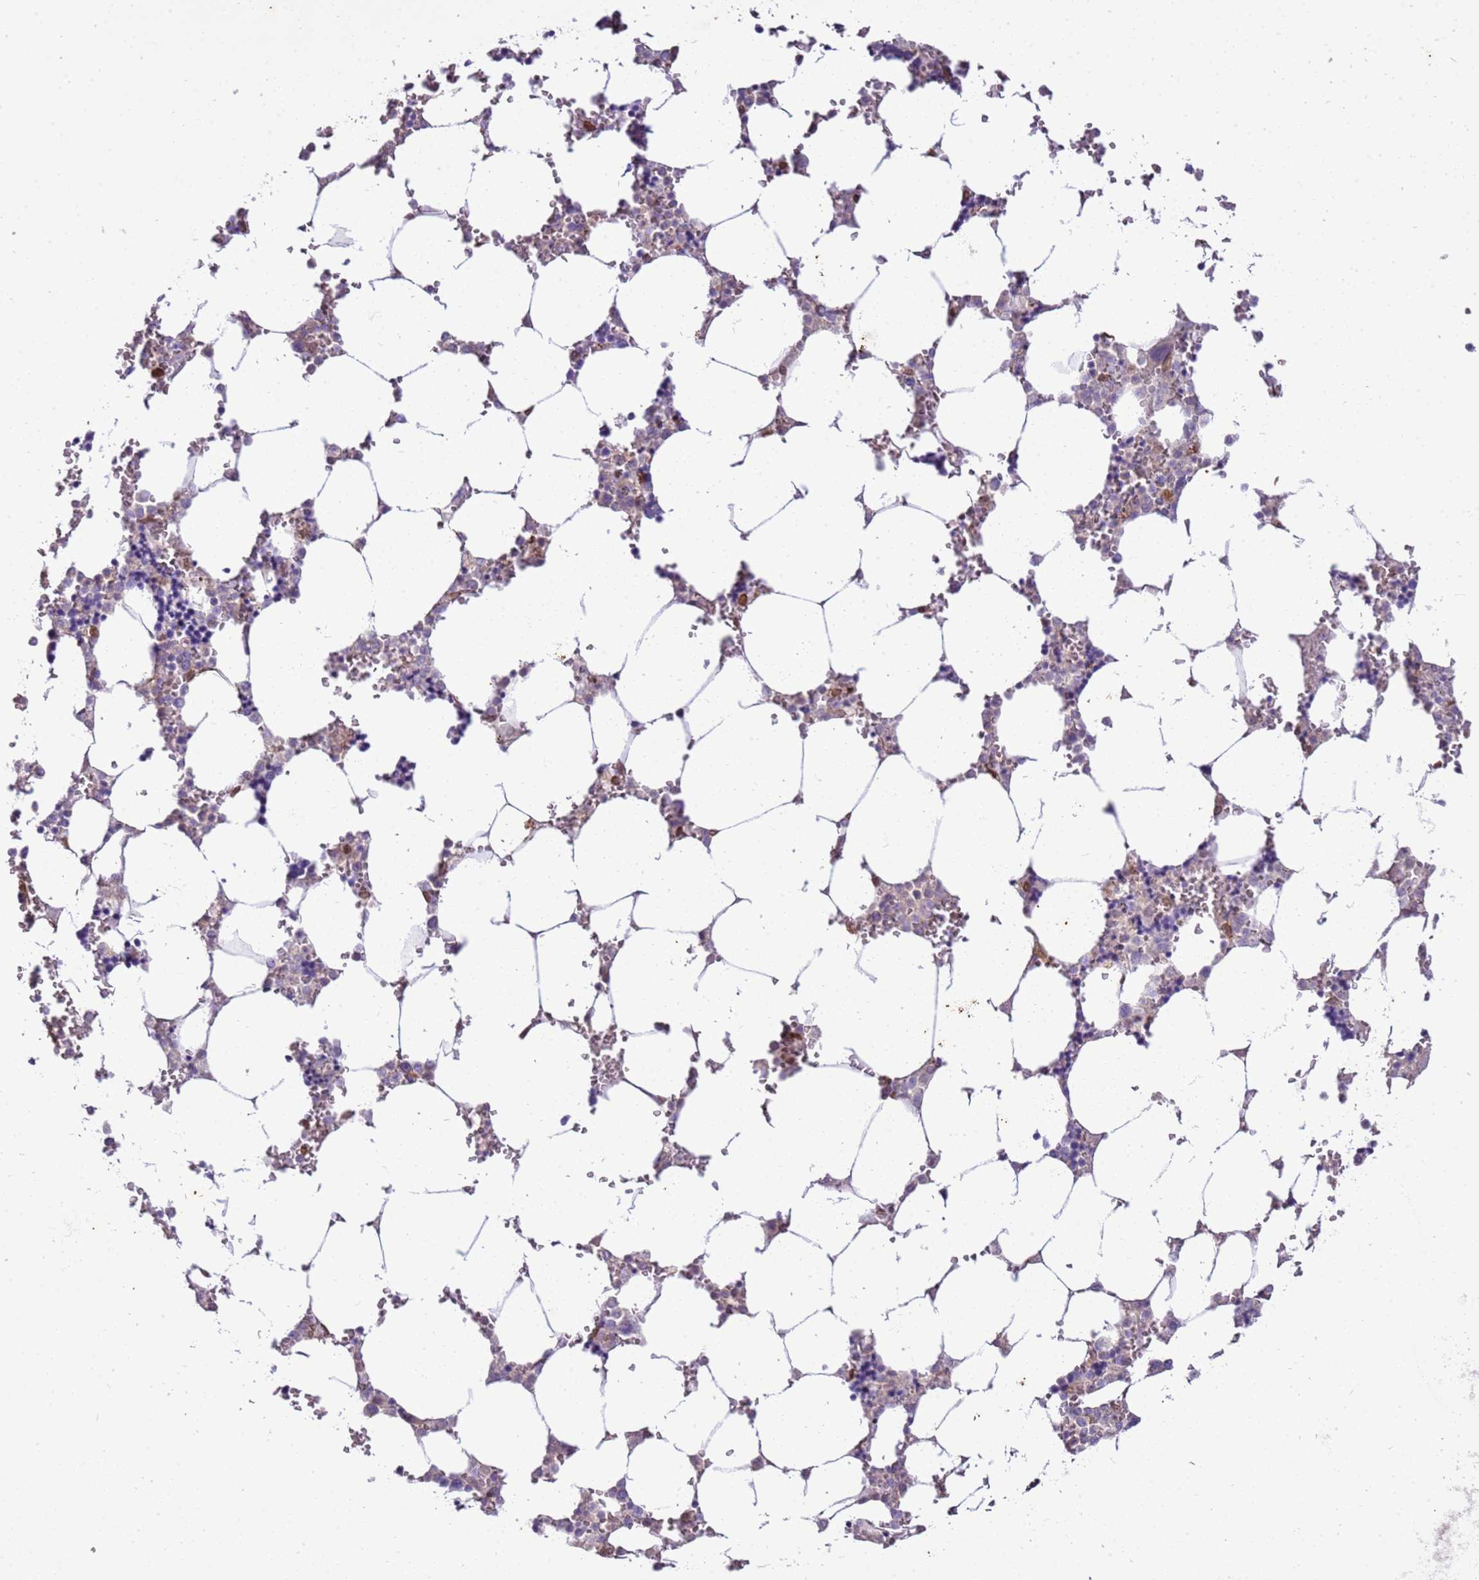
{"staining": {"intensity": "strong", "quantity": "<25%", "location": "cytoplasmic/membranous,nuclear"}, "tissue": "bone marrow", "cell_type": "Hematopoietic cells", "image_type": "normal", "snomed": [{"axis": "morphology", "description": "Normal tissue, NOS"}, {"axis": "topography", "description": "Bone marrow"}], "caption": "This photomicrograph shows IHC staining of unremarkable human bone marrow, with medium strong cytoplasmic/membranous,nuclear expression in about <25% of hematopoietic cells.", "gene": "TMEM47", "patient": {"sex": "male", "age": 64}}